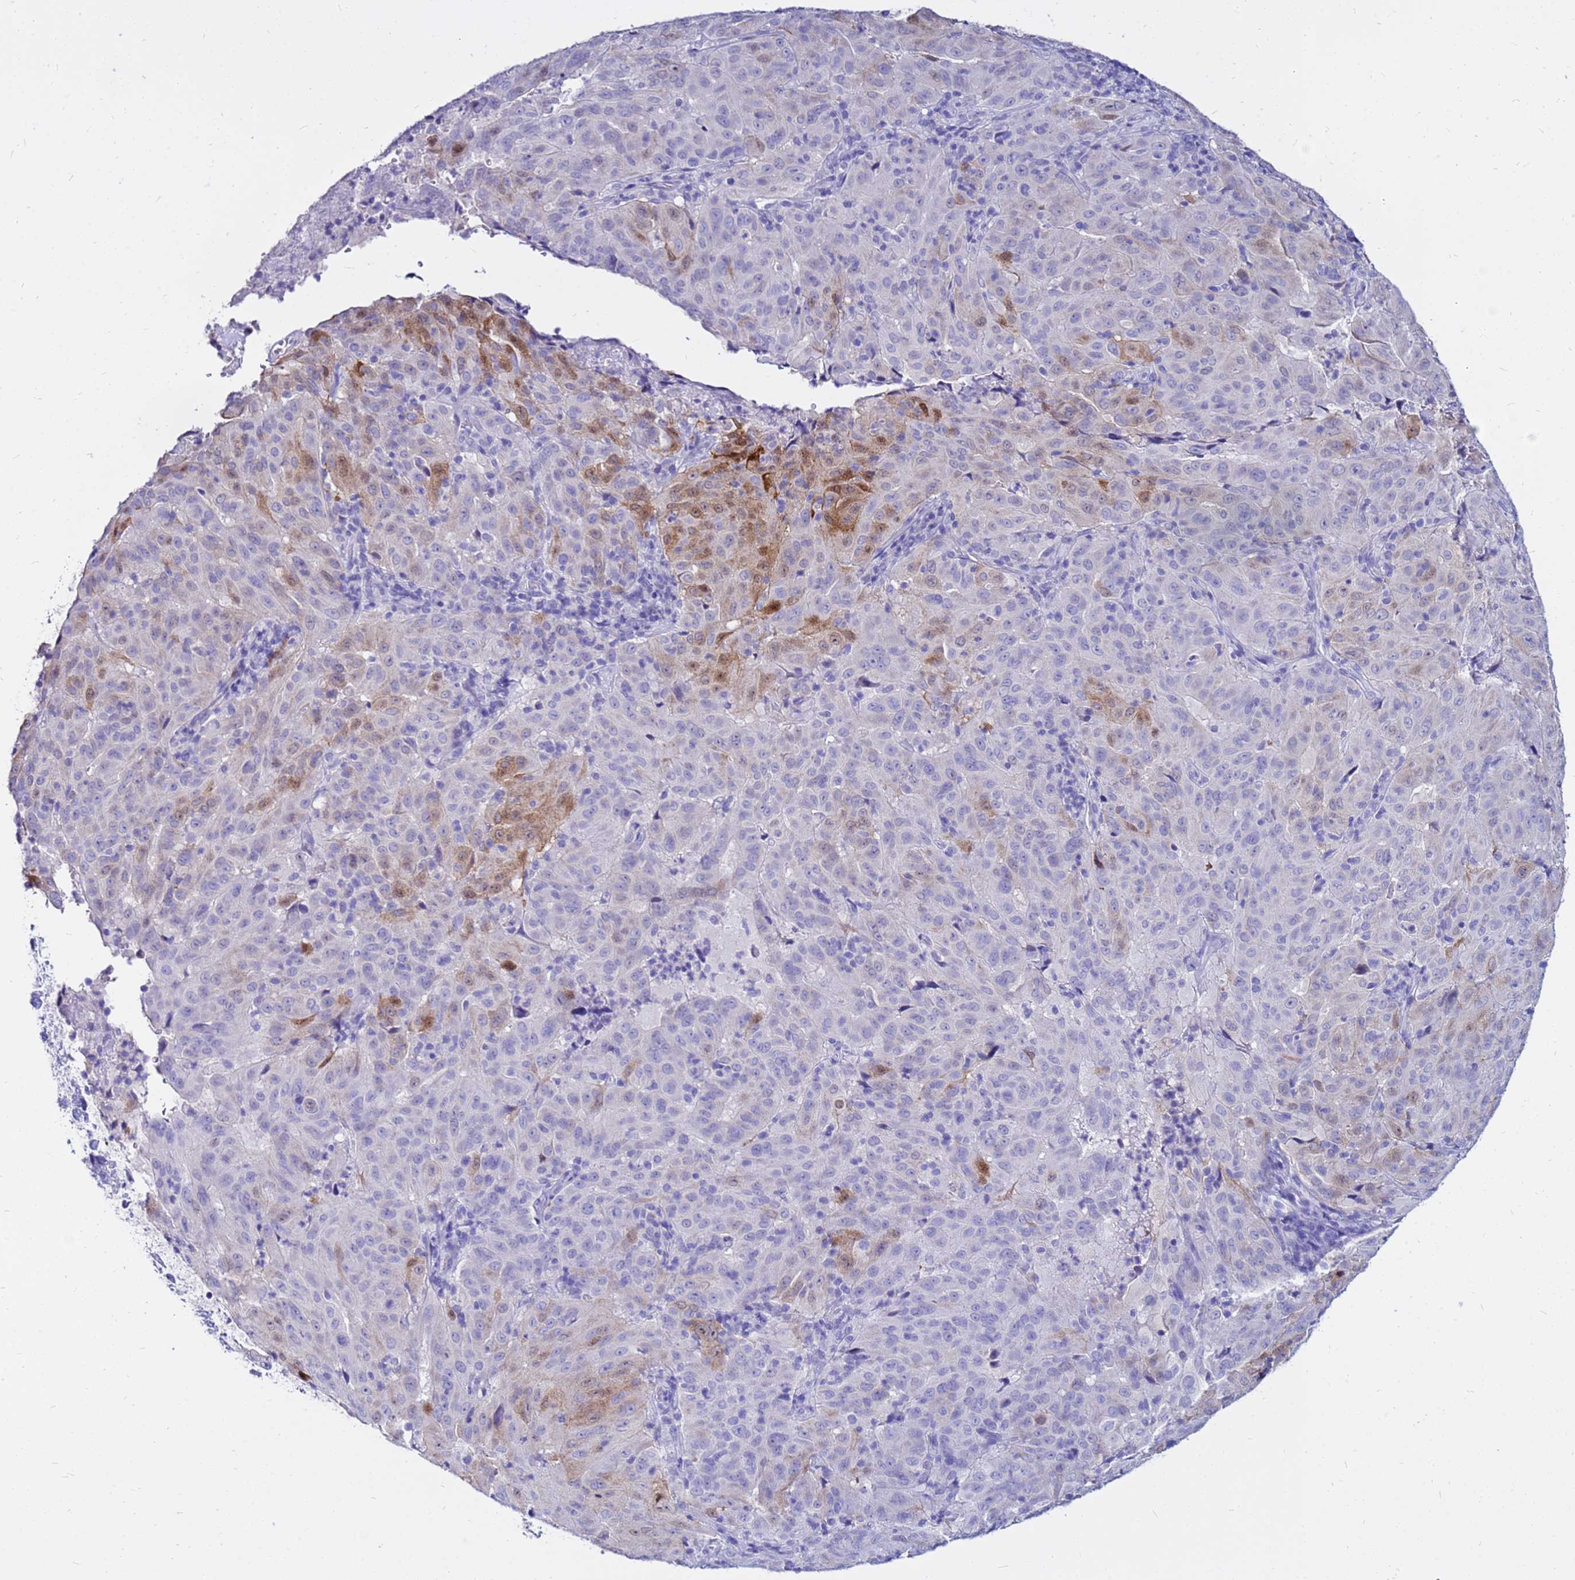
{"staining": {"intensity": "moderate", "quantity": "<25%", "location": "cytoplasmic/membranous,nuclear"}, "tissue": "pancreatic cancer", "cell_type": "Tumor cells", "image_type": "cancer", "snomed": [{"axis": "morphology", "description": "Adenocarcinoma, NOS"}, {"axis": "topography", "description": "Pancreas"}], "caption": "Immunohistochemical staining of adenocarcinoma (pancreatic) demonstrates low levels of moderate cytoplasmic/membranous and nuclear positivity in approximately <25% of tumor cells.", "gene": "PPP1R14C", "patient": {"sex": "male", "age": 63}}